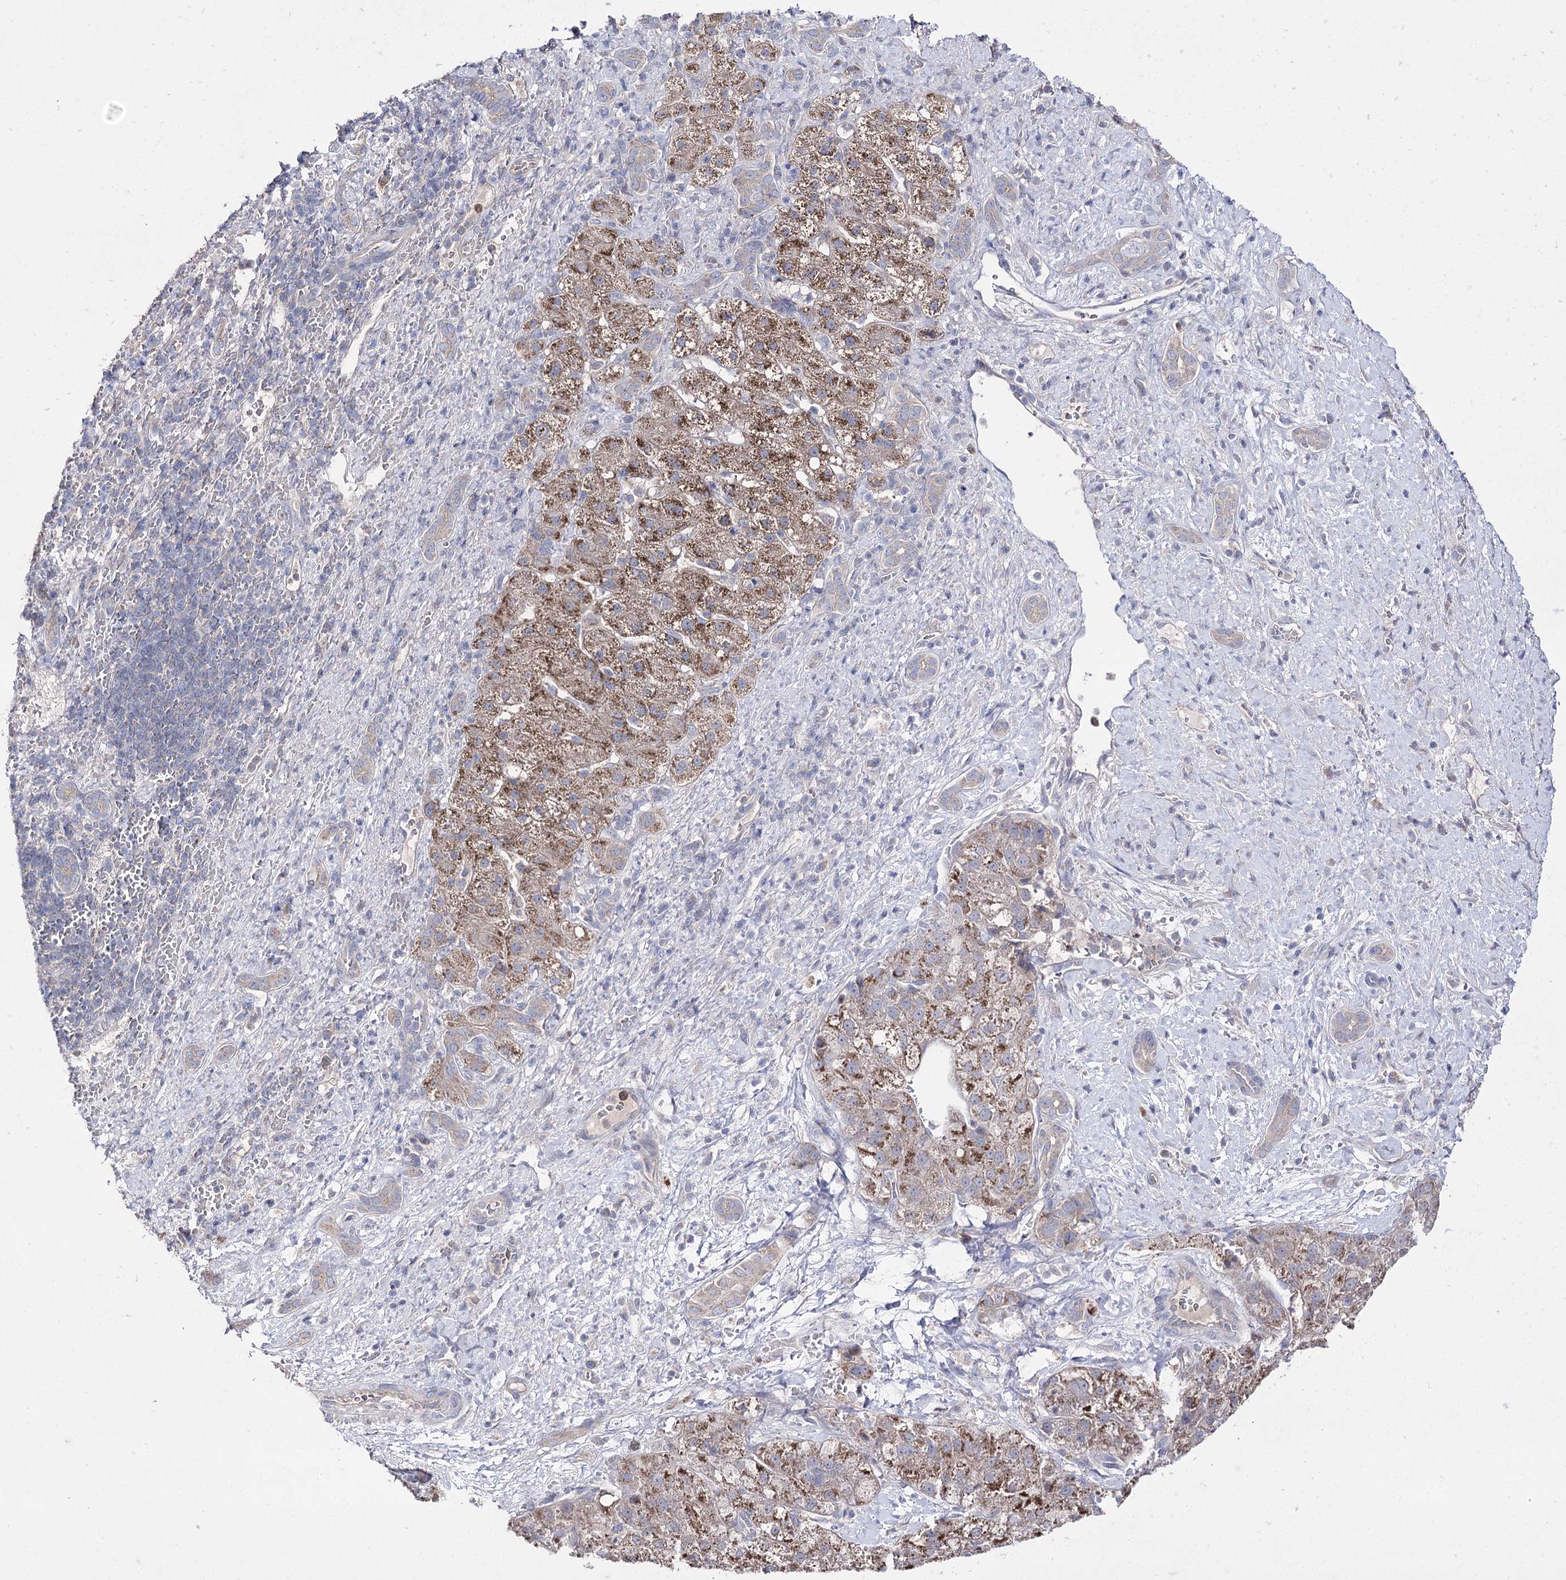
{"staining": {"intensity": "moderate", "quantity": ">75%", "location": "cytoplasmic/membranous"}, "tissue": "liver cancer", "cell_type": "Tumor cells", "image_type": "cancer", "snomed": [{"axis": "morphology", "description": "Normal tissue, NOS"}, {"axis": "morphology", "description": "Carcinoma, Hepatocellular, NOS"}, {"axis": "topography", "description": "Liver"}], "caption": "Immunohistochemical staining of liver hepatocellular carcinoma exhibits moderate cytoplasmic/membranous protein positivity in approximately >75% of tumor cells.", "gene": "AURKC", "patient": {"sex": "male", "age": 57}}